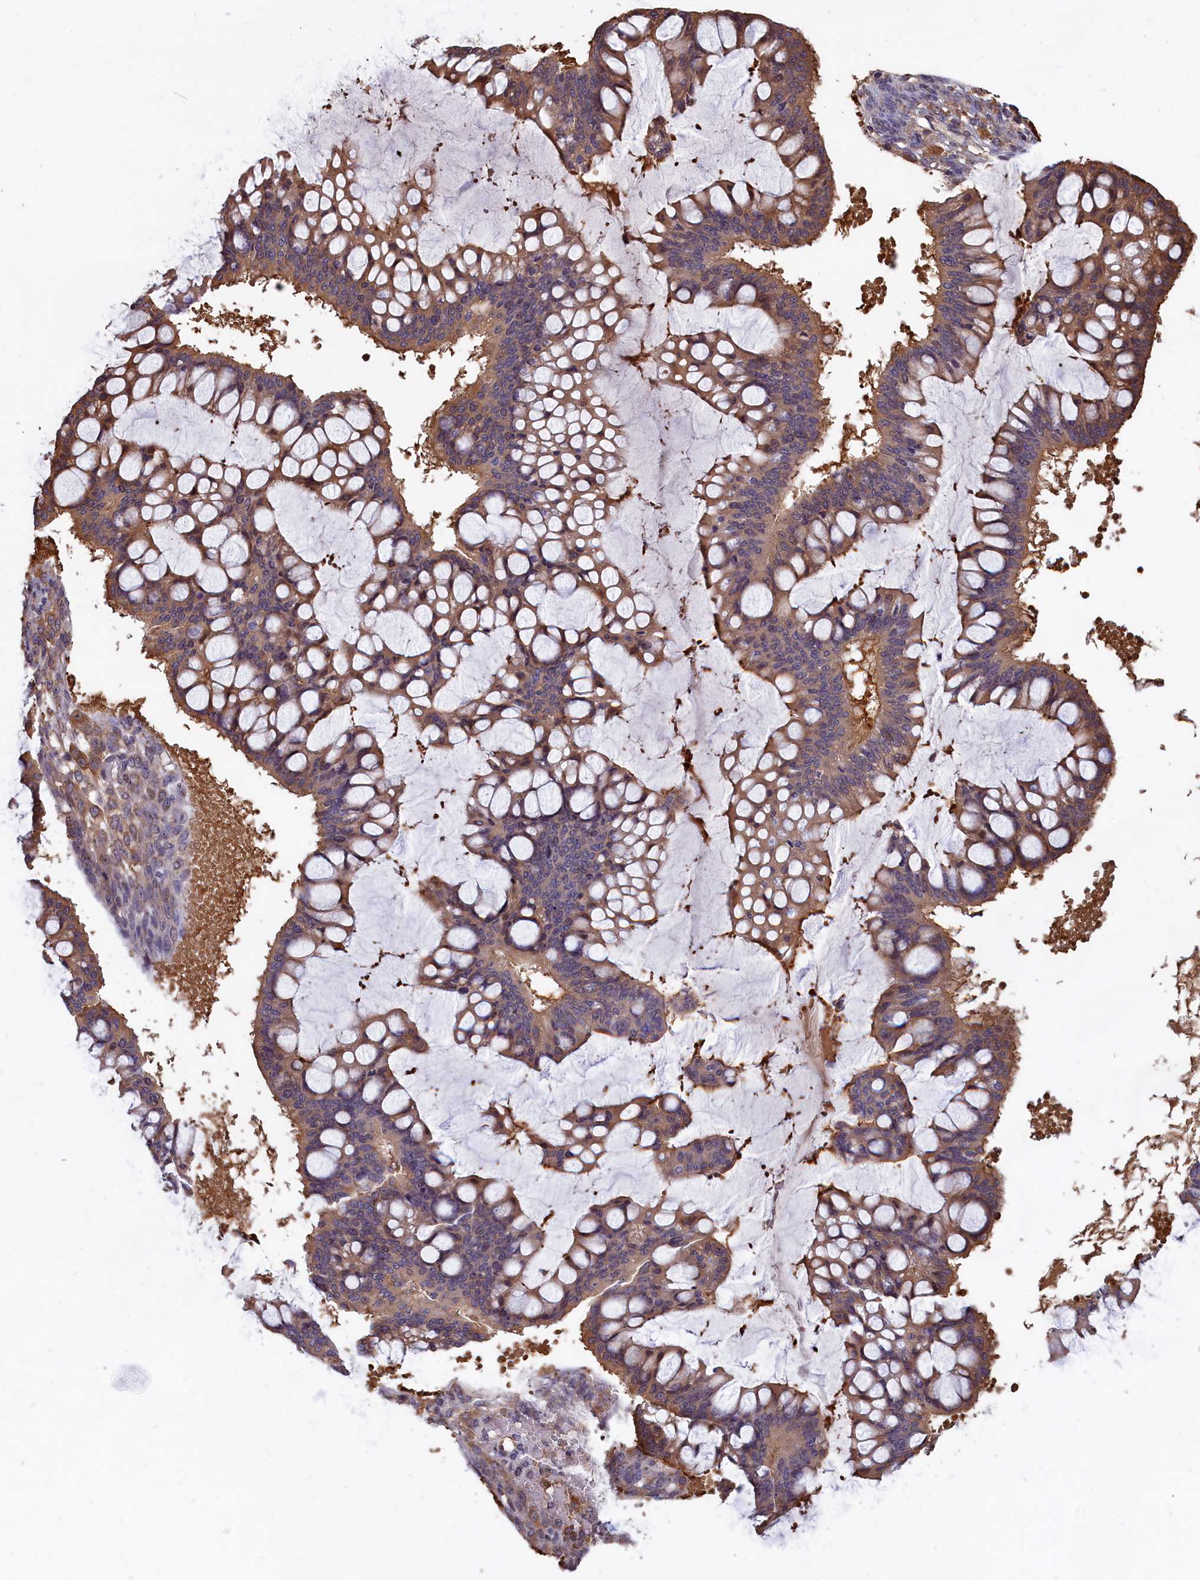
{"staining": {"intensity": "moderate", "quantity": ">75%", "location": "cytoplasmic/membranous"}, "tissue": "ovarian cancer", "cell_type": "Tumor cells", "image_type": "cancer", "snomed": [{"axis": "morphology", "description": "Cystadenocarcinoma, mucinous, NOS"}, {"axis": "topography", "description": "Ovary"}], "caption": "Immunohistochemistry (IHC) of human ovarian mucinous cystadenocarcinoma reveals medium levels of moderate cytoplasmic/membranous staining in approximately >75% of tumor cells. The protein is shown in brown color, while the nuclei are stained blue.", "gene": "ABCC8", "patient": {"sex": "female", "age": 73}}